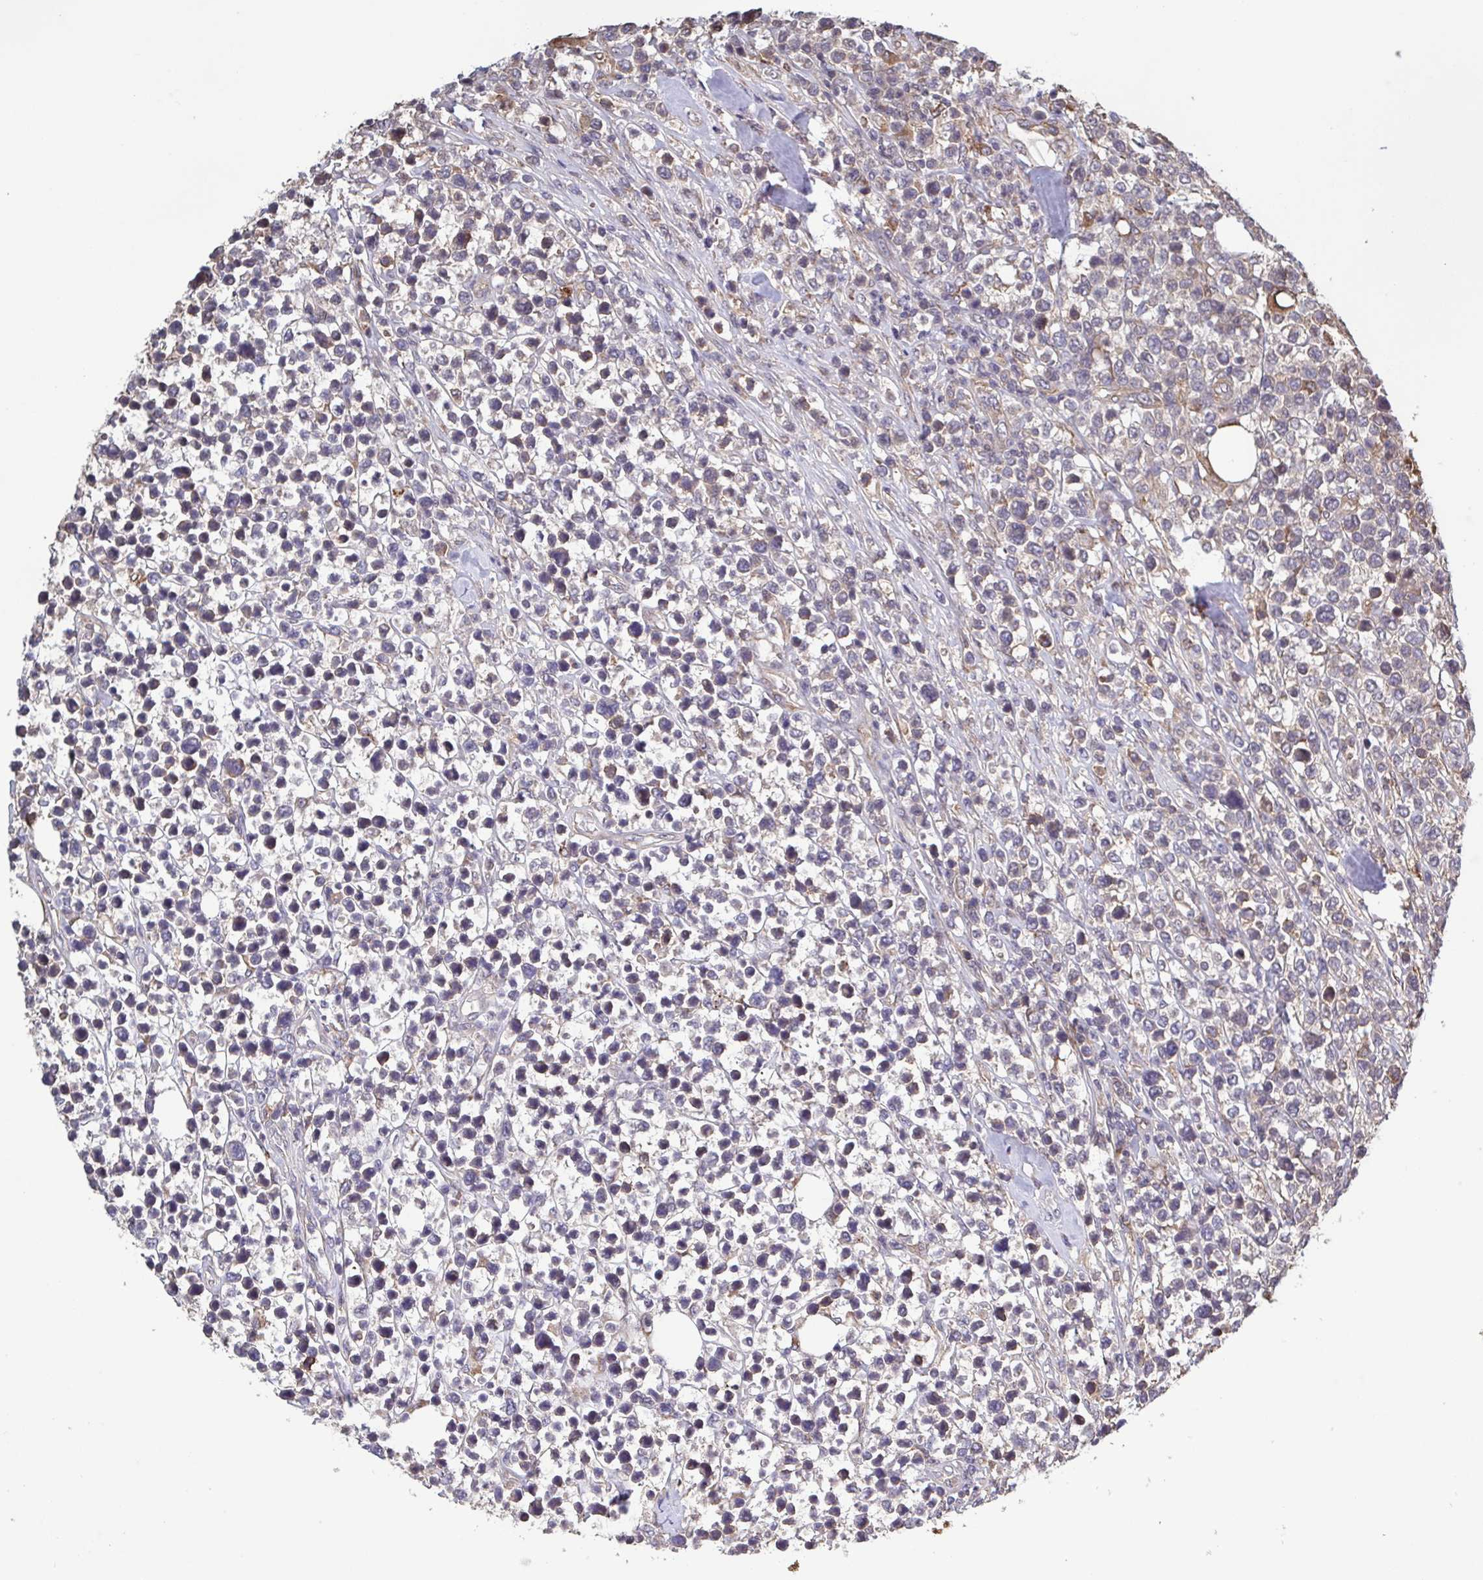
{"staining": {"intensity": "negative", "quantity": "none", "location": "none"}, "tissue": "lymphoma", "cell_type": "Tumor cells", "image_type": "cancer", "snomed": [{"axis": "morphology", "description": "Malignant lymphoma, non-Hodgkin's type, High grade"}, {"axis": "topography", "description": "Soft tissue"}], "caption": "An image of lymphoma stained for a protein exhibits no brown staining in tumor cells.", "gene": "ZNF200", "patient": {"sex": "female", "age": 56}}